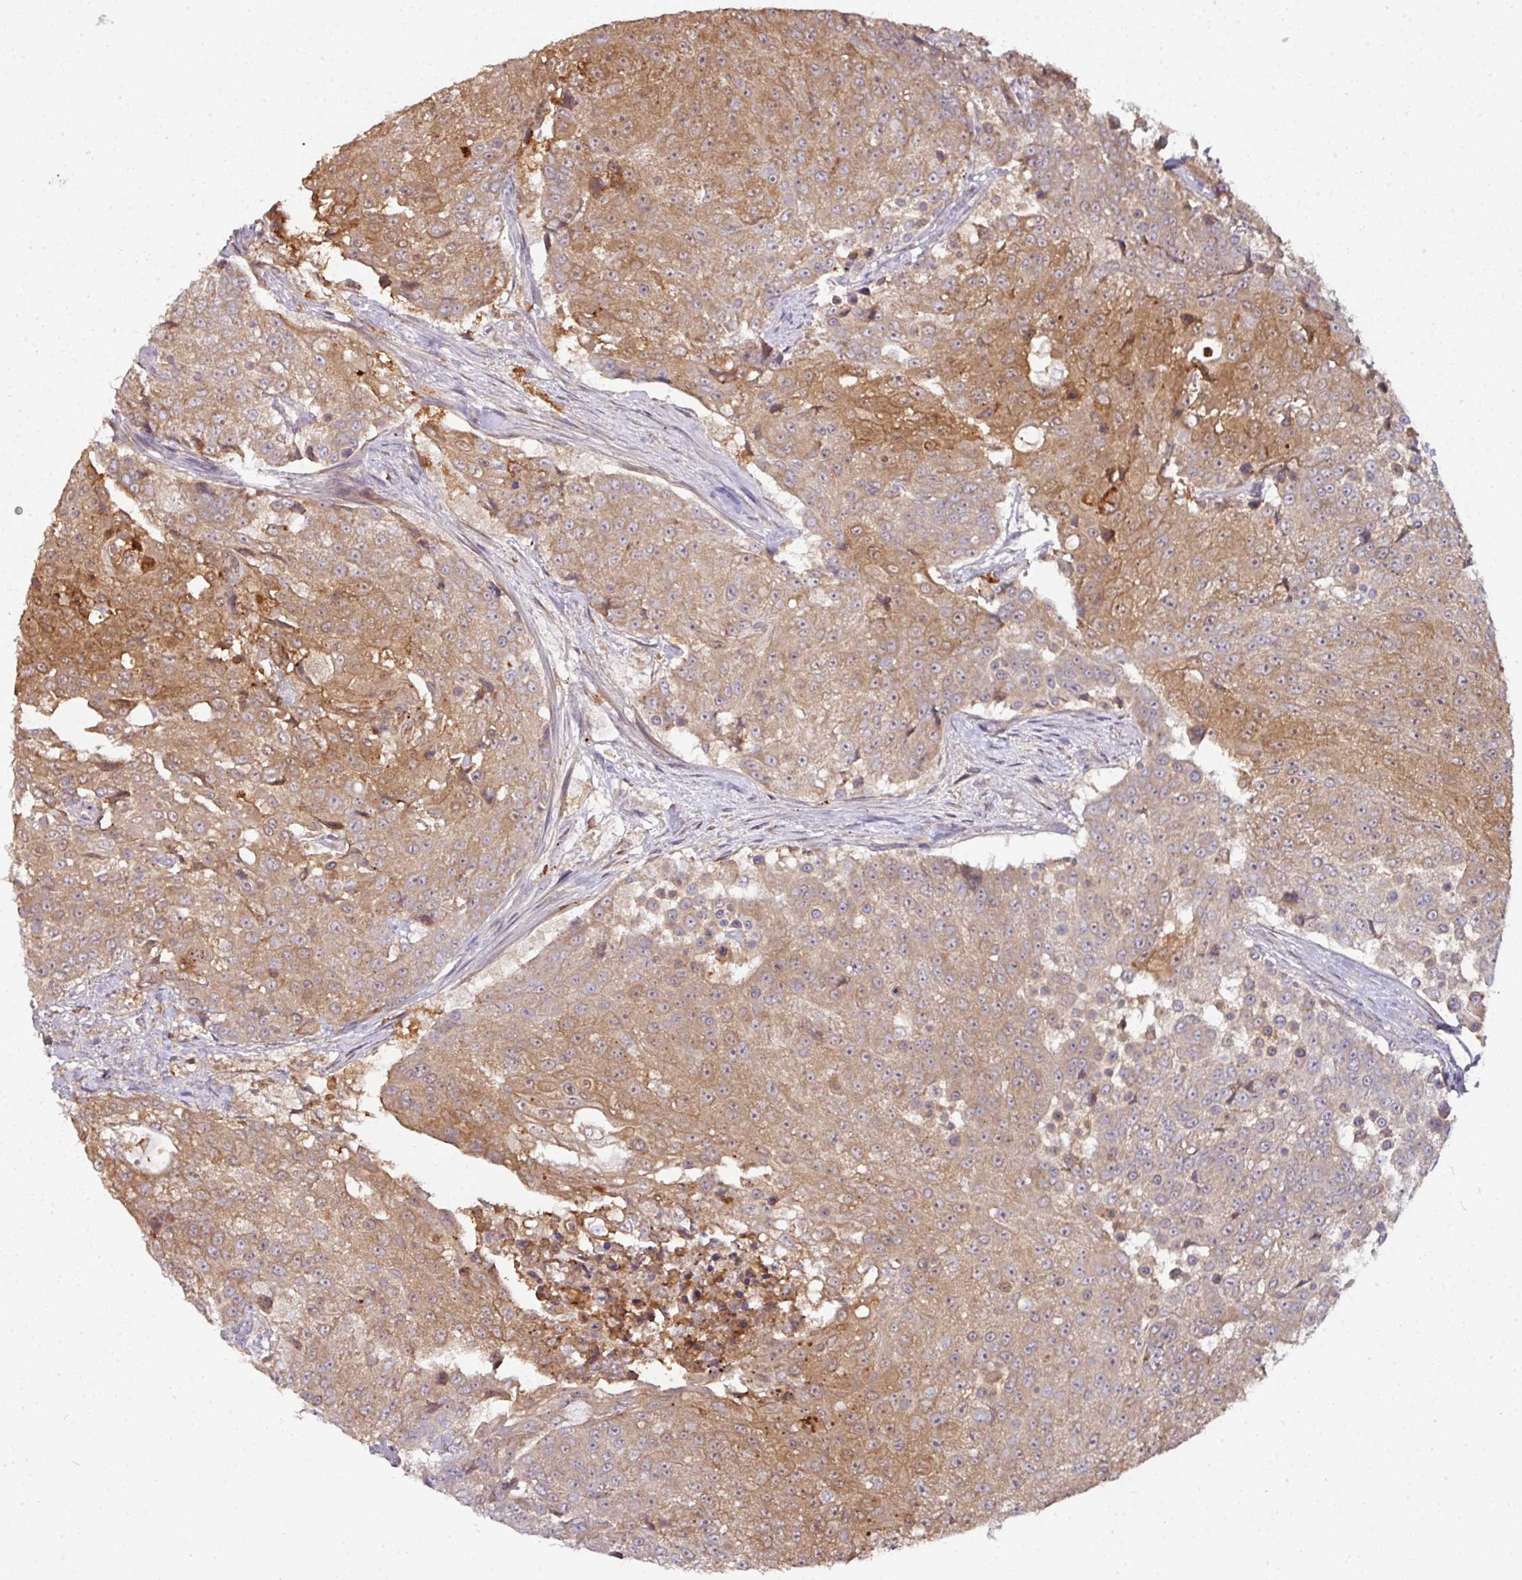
{"staining": {"intensity": "moderate", "quantity": "25%-75%", "location": "cytoplasmic/membranous"}, "tissue": "urothelial cancer", "cell_type": "Tumor cells", "image_type": "cancer", "snomed": [{"axis": "morphology", "description": "Urothelial carcinoma, High grade"}, {"axis": "topography", "description": "Urinary bladder"}], "caption": "Moderate cytoplasmic/membranous positivity for a protein is present in about 25%-75% of tumor cells of urothelial cancer using immunohistochemistry (IHC).", "gene": "CTDSP2", "patient": {"sex": "female", "age": 63}}